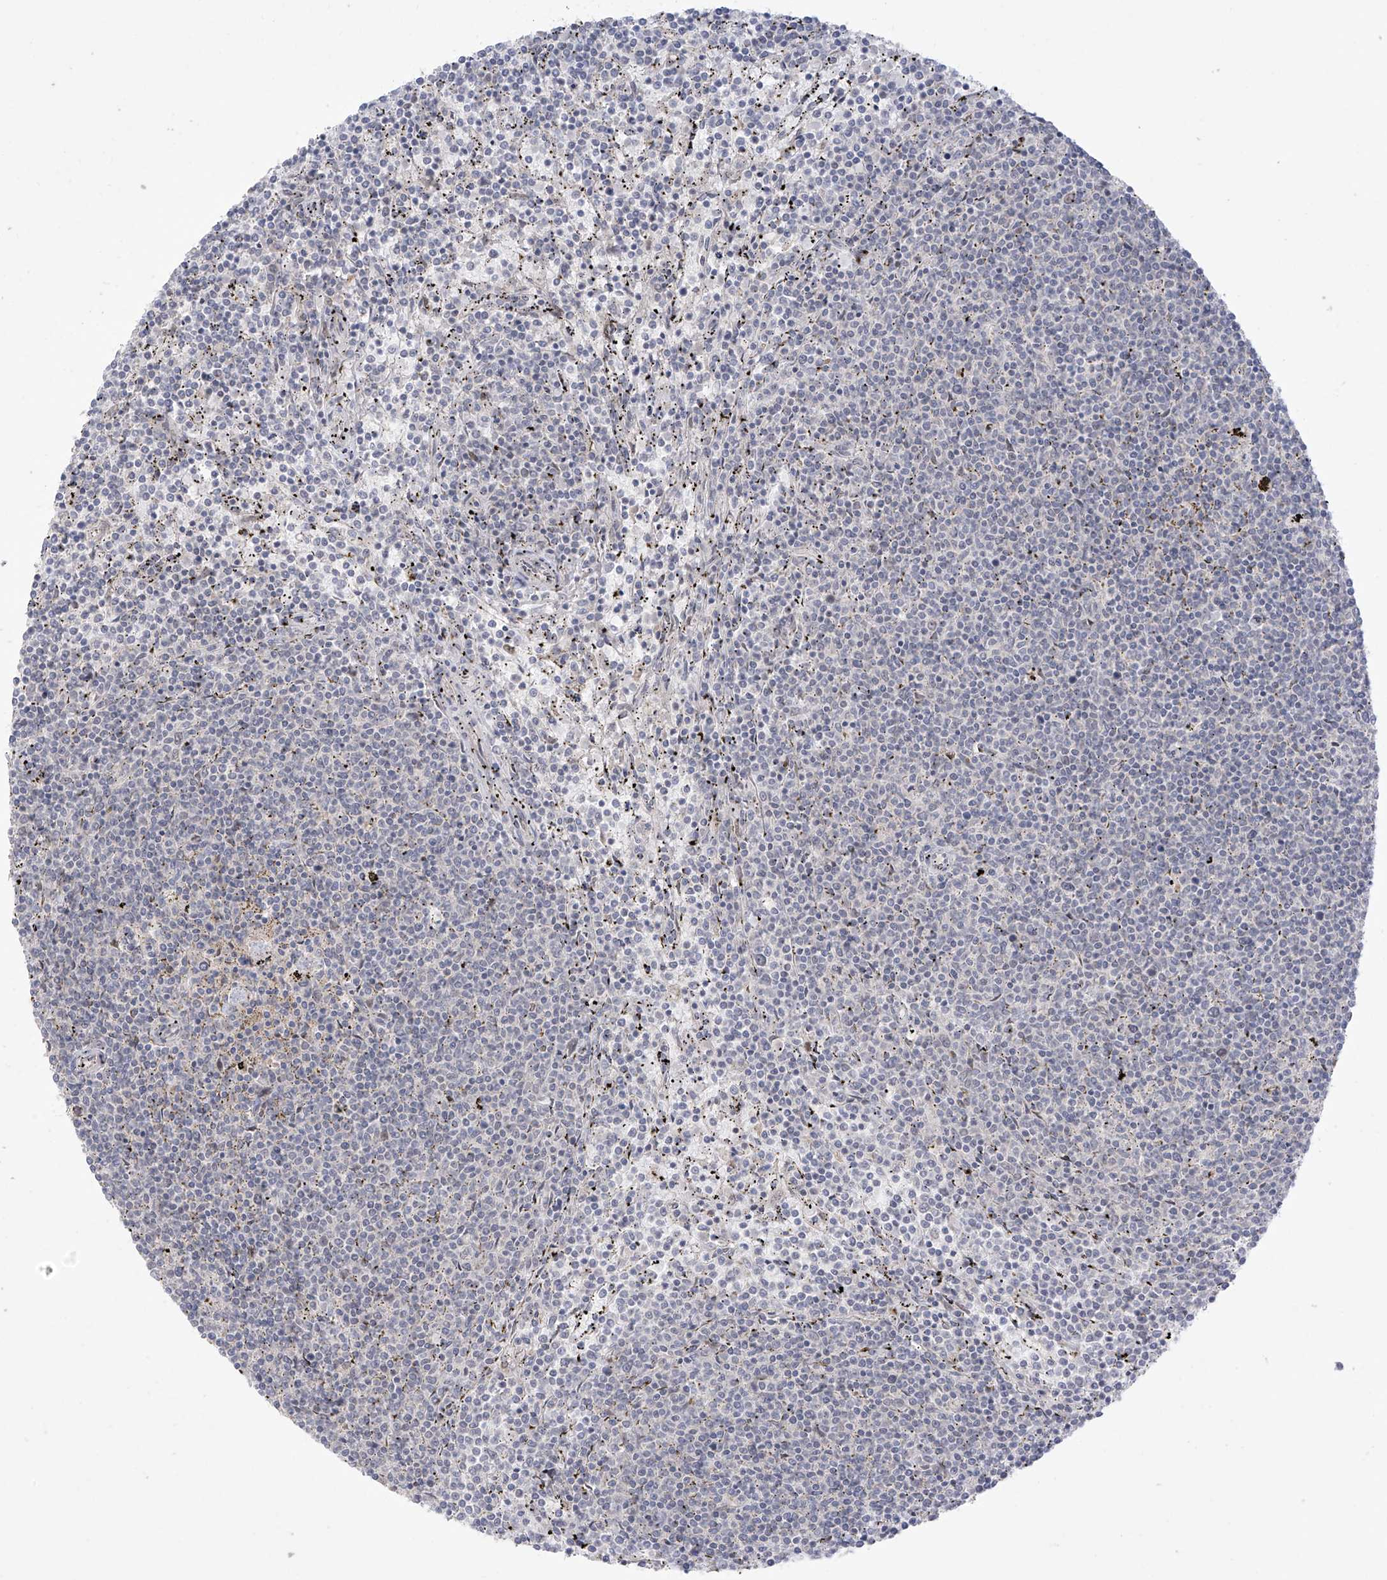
{"staining": {"intensity": "negative", "quantity": "none", "location": "none"}, "tissue": "lymphoma", "cell_type": "Tumor cells", "image_type": "cancer", "snomed": [{"axis": "morphology", "description": "Malignant lymphoma, non-Hodgkin's type, Low grade"}, {"axis": "topography", "description": "Spleen"}], "caption": "The photomicrograph shows no staining of tumor cells in low-grade malignant lymphoma, non-Hodgkin's type.", "gene": "OGT", "patient": {"sex": "female", "age": 50}}